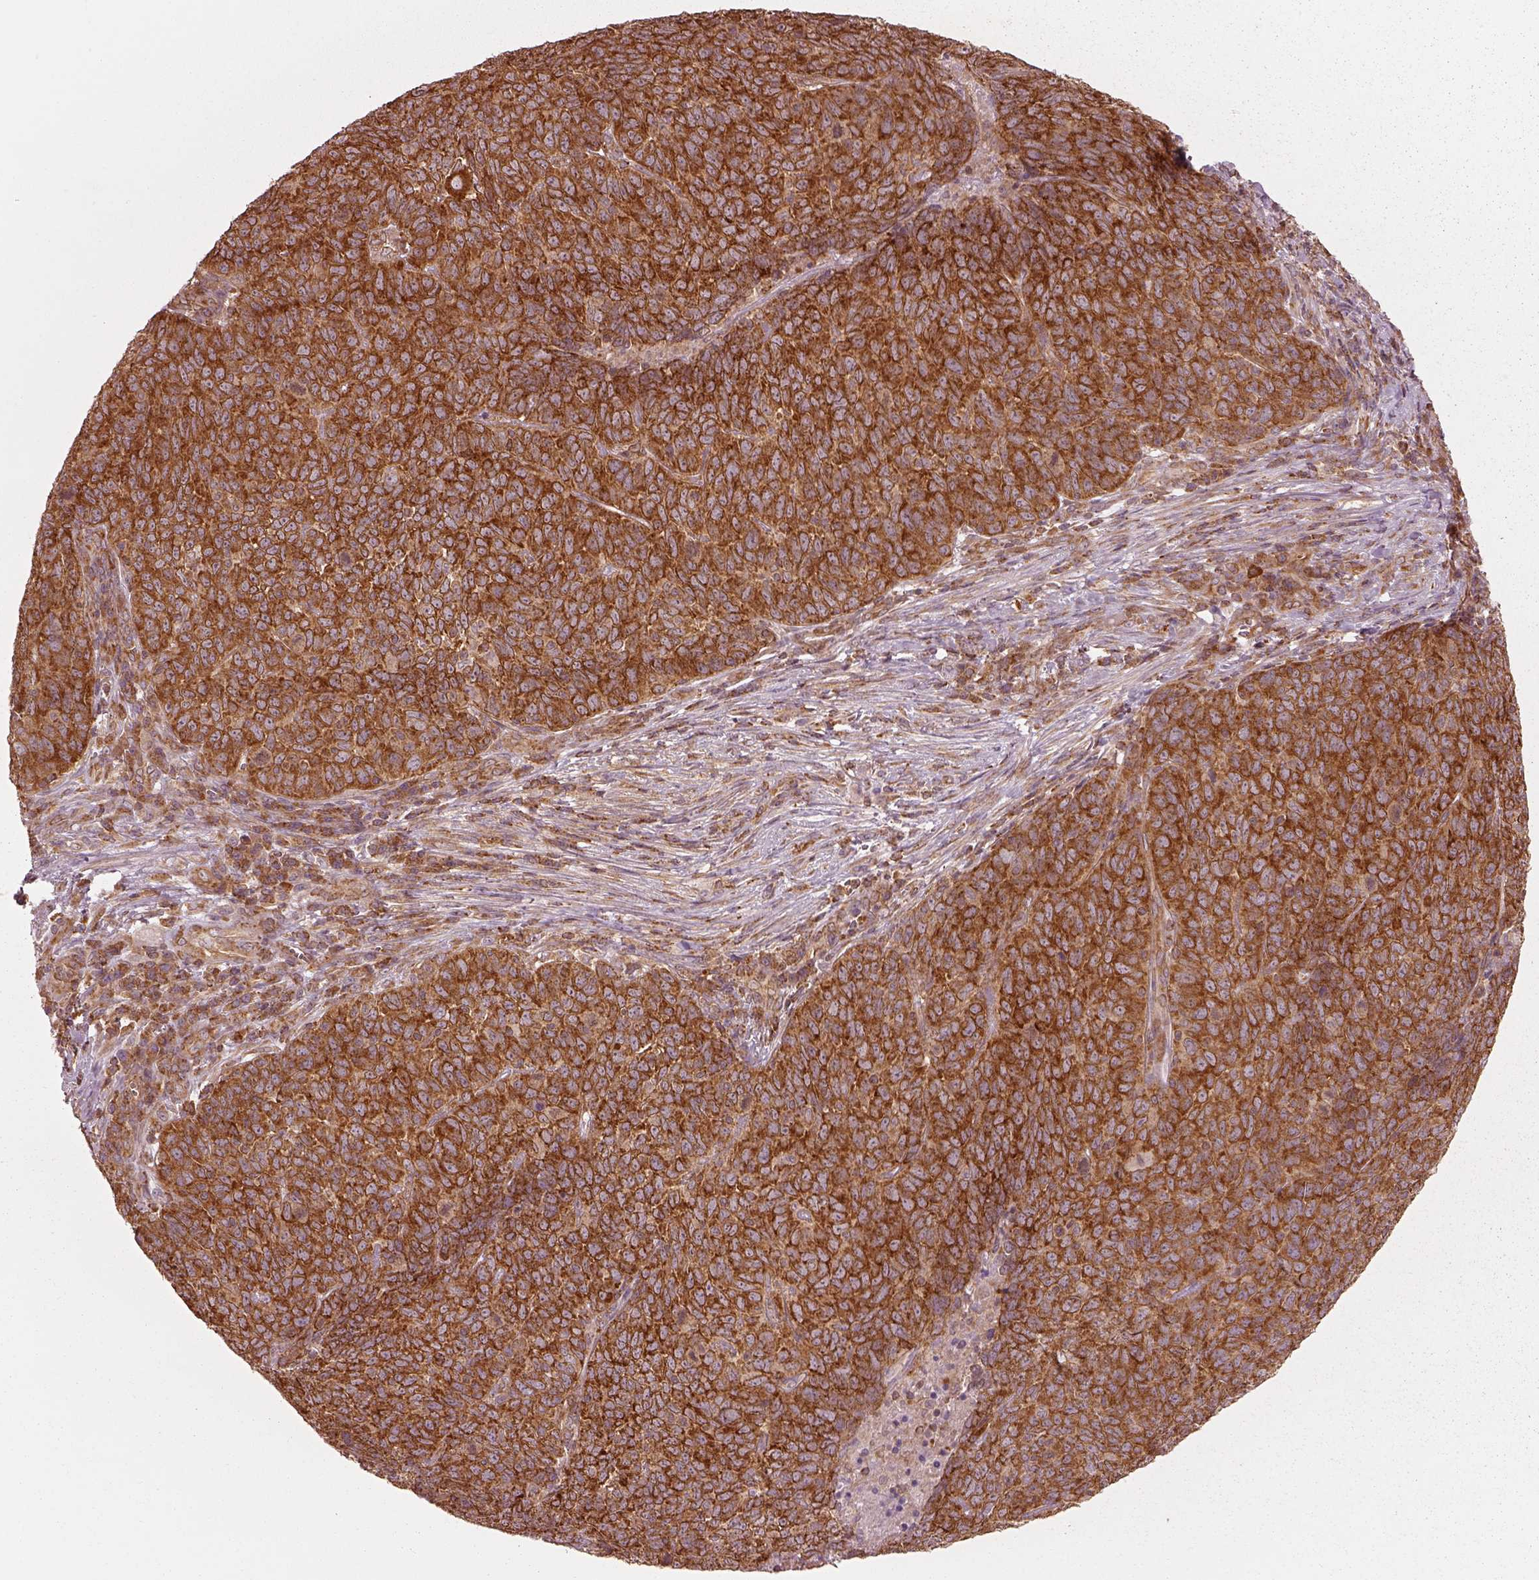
{"staining": {"intensity": "strong", "quantity": ">75%", "location": "cytoplasmic/membranous"}, "tissue": "skin cancer", "cell_type": "Tumor cells", "image_type": "cancer", "snomed": [{"axis": "morphology", "description": "Squamous cell carcinoma, NOS"}, {"axis": "topography", "description": "Skin"}, {"axis": "topography", "description": "Anal"}], "caption": "A brown stain shows strong cytoplasmic/membranous expression of a protein in human skin cancer tumor cells. The staining was performed using DAB (3,3'-diaminobenzidine), with brown indicating positive protein expression. Nuclei are stained blue with hematoxylin.", "gene": "LSM14A", "patient": {"sex": "female", "age": 51}}